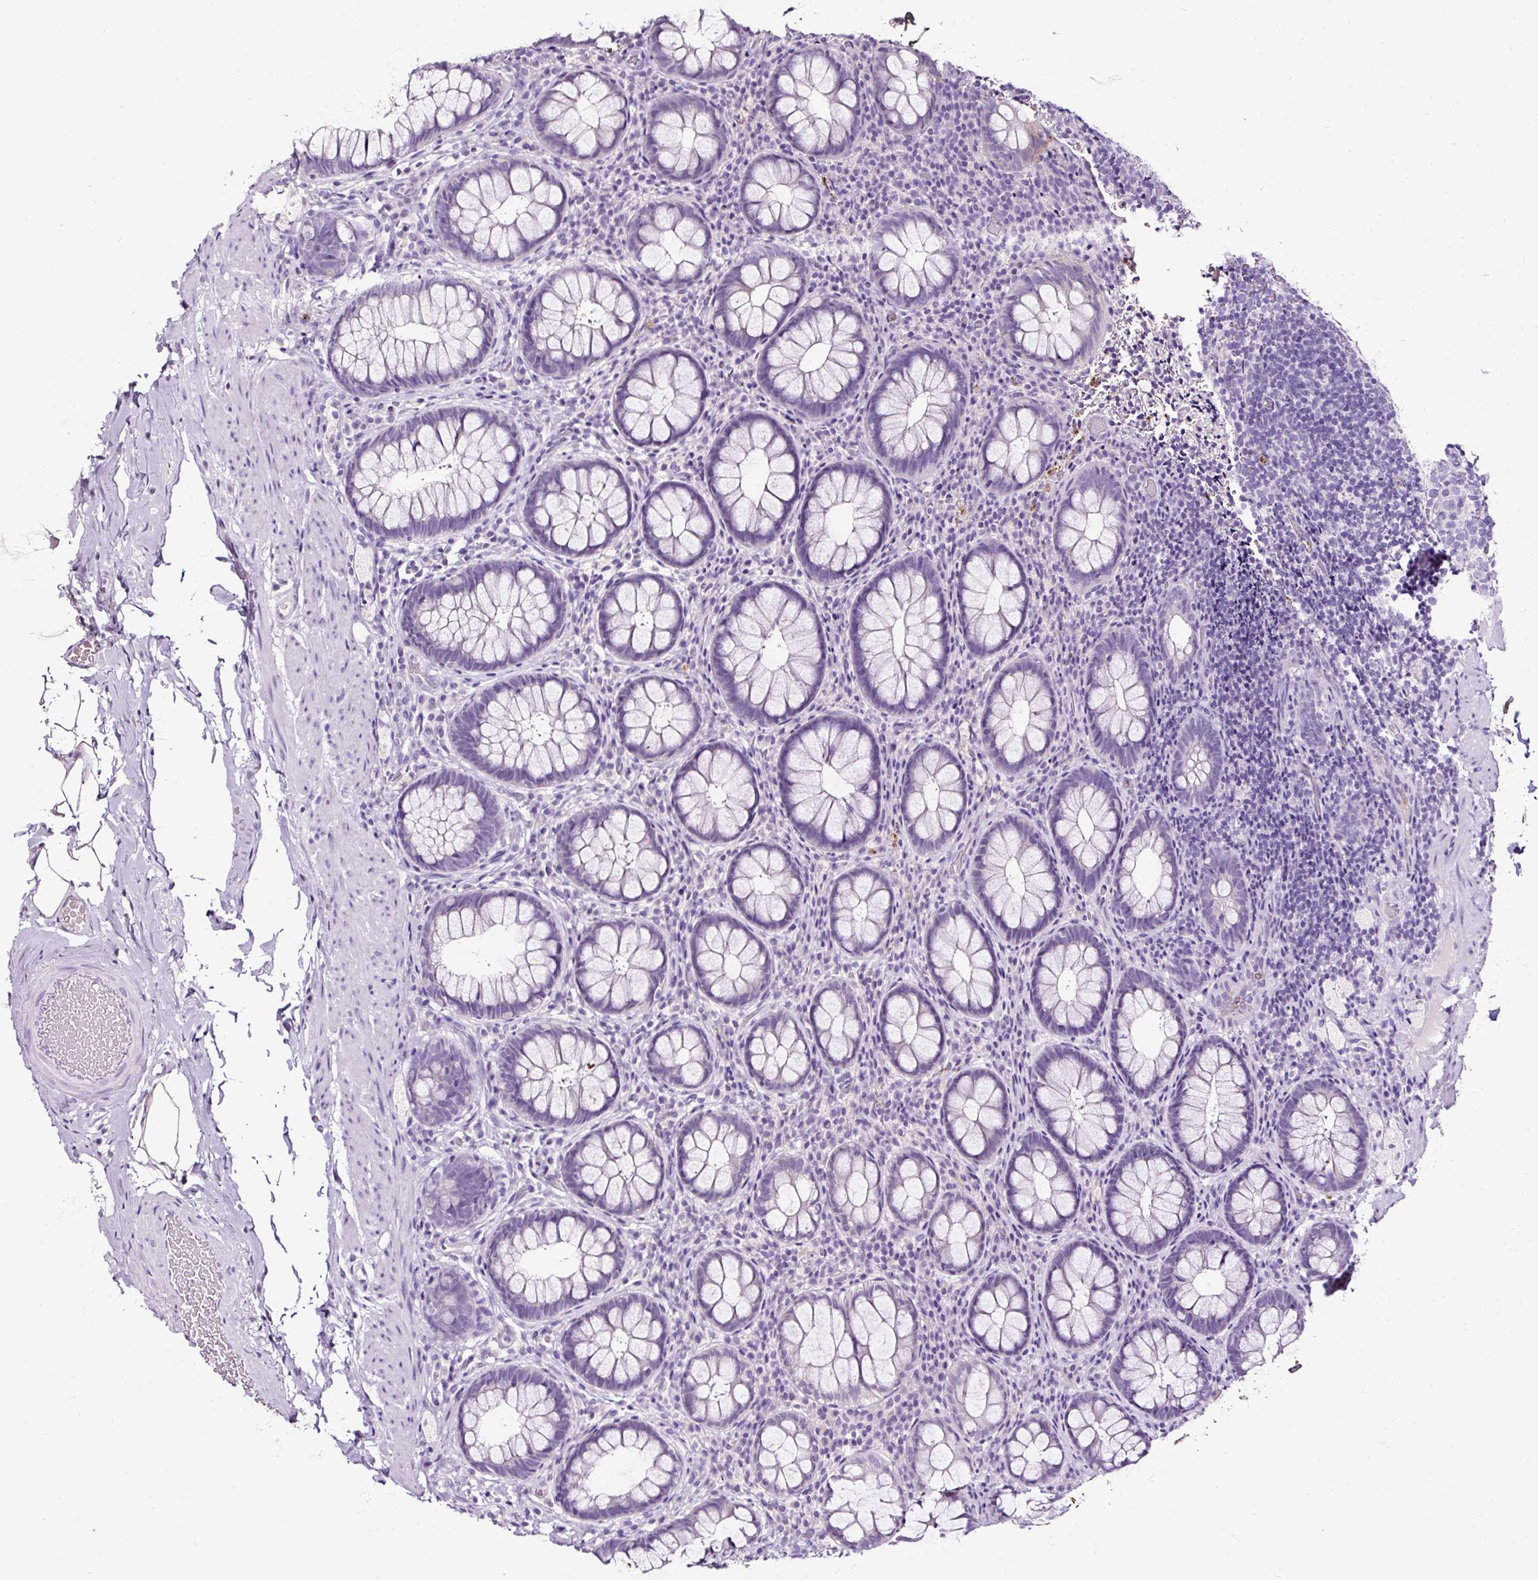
{"staining": {"intensity": "negative", "quantity": "none", "location": "none"}, "tissue": "rectum", "cell_type": "Glandular cells", "image_type": "normal", "snomed": [{"axis": "morphology", "description": "Normal tissue, NOS"}, {"axis": "topography", "description": "Rectum"}], "caption": "An IHC histopathology image of normal rectum is shown. There is no staining in glandular cells of rectum. Nuclei are stained in blue.", "gene": "SLC7A8", "patient": {"sex": "female", "age": 69}}